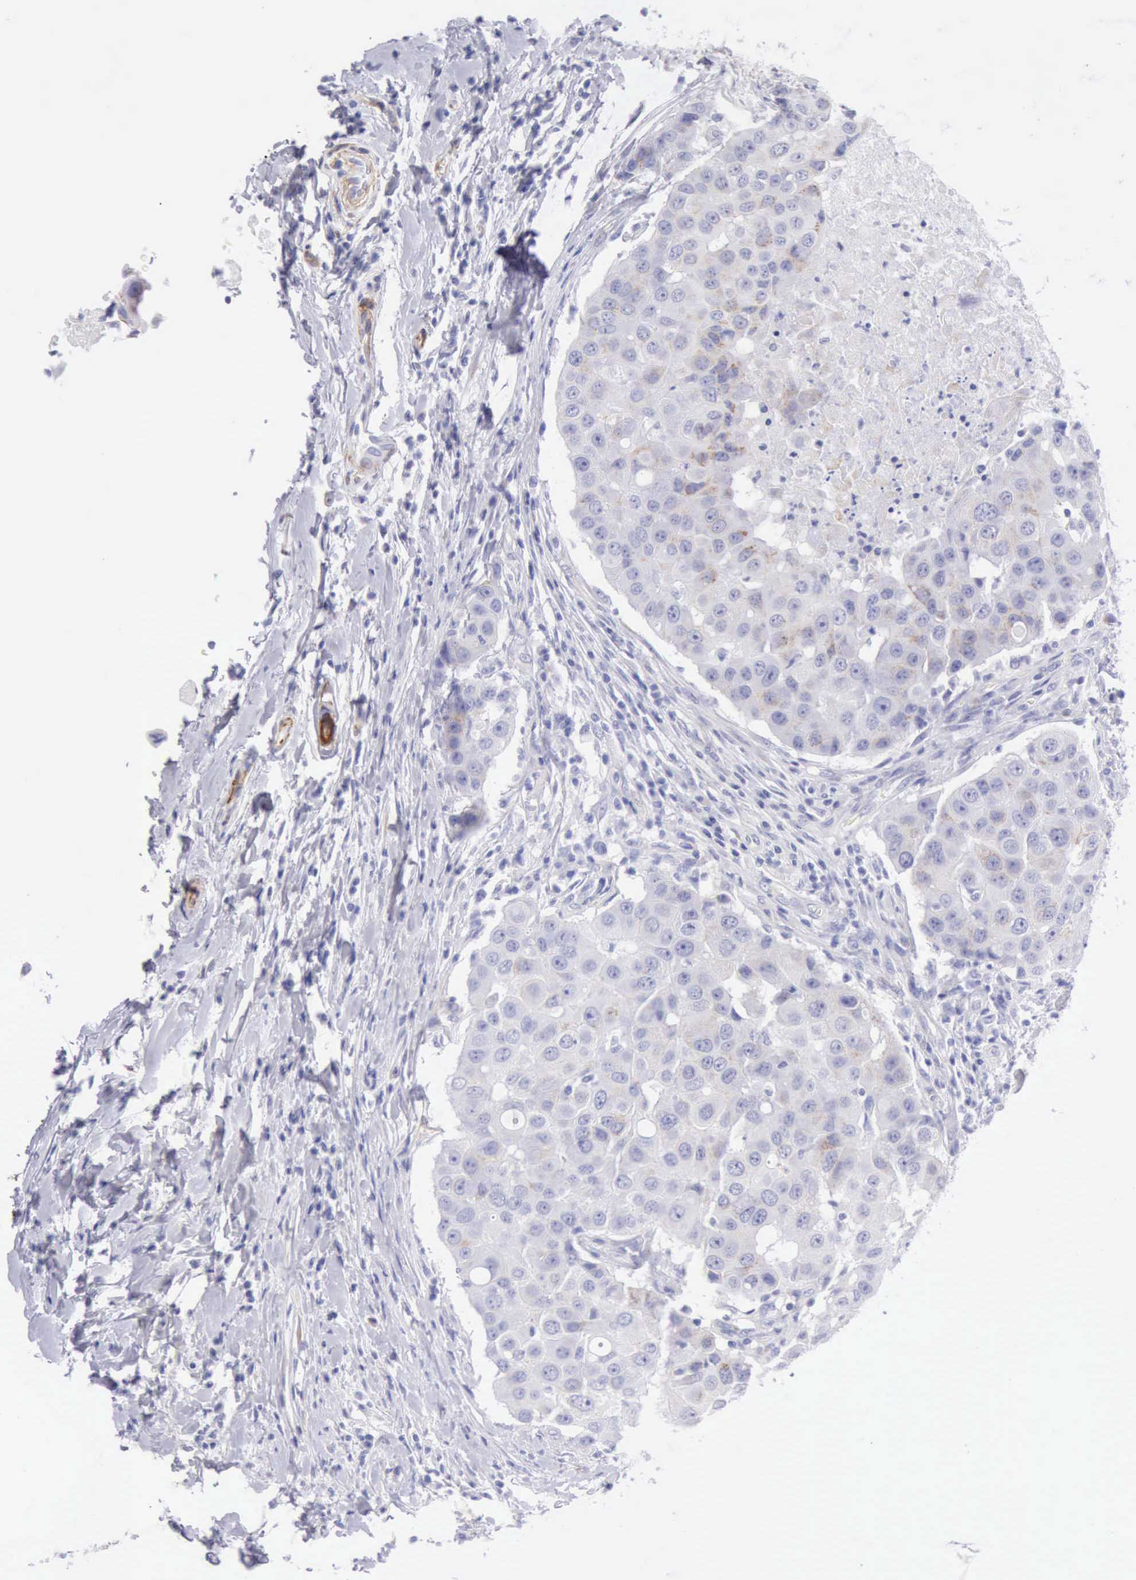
{"staining": {"intensity": "negative", "quantity": "none", "location": "none"}, "tissue": "breast cancer", "cell_type": "Tumor cells", "image_type": "cancer", "snomed": [{"axis": "morphology", "description": "Duct carcinoma"}, {"axis": "topography", "description": "Breast"}], "caption": "DAB (3,3'-diaminobenzidine) immunohistochemical staining of breast infiltrating ductal carcinoma displays no significant positivity in tumor cells. (DAB immunohistochemistry with hematoxylin counter stain).", "gene": "AOC3", "patient": {"sex": "female", "age": 27}}